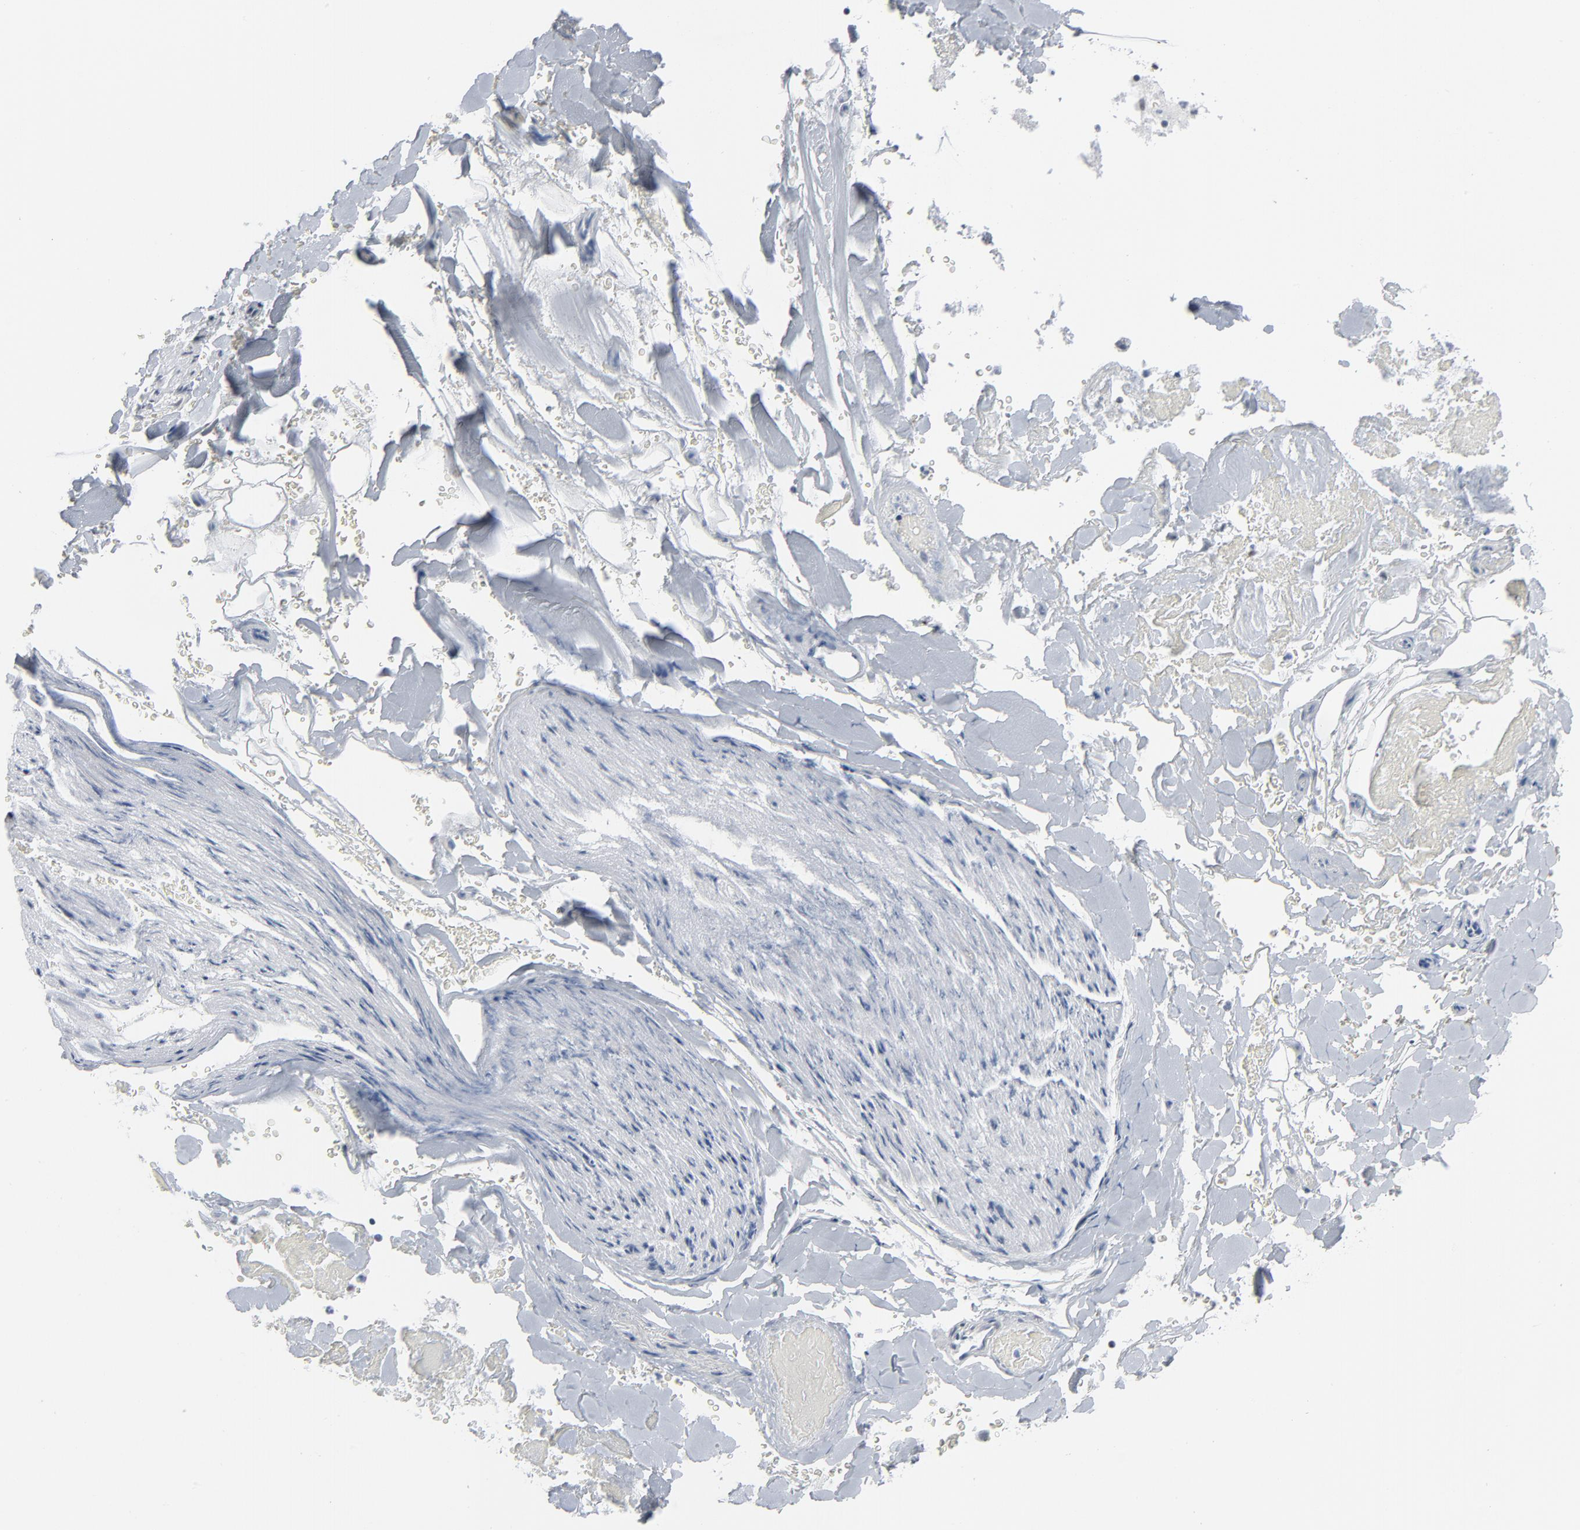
{"staining": {"intensity": "negative", "quantity": "none", "location": "none"}, "tissue": "adipose tissue", "cell_type": "Adipocytes", "image_type": "normal", "snomed": [{"axis": "morphology", "description": "Normal tissue, NOS"}, {"axis": "morphology", "description": "Cholangiocarcinoma"}, {"axis": "topography", "description": "Liver"}, {"axis": "topography", "description": "Peripheral nerve tissue"}], "caption": "Adipose tissue stained for a protein using immunohistochemistry (IHC) exhibits no staining adipocytes.", "gene": "SIRT1", "patient": {"sex": "male", "age": 50}}